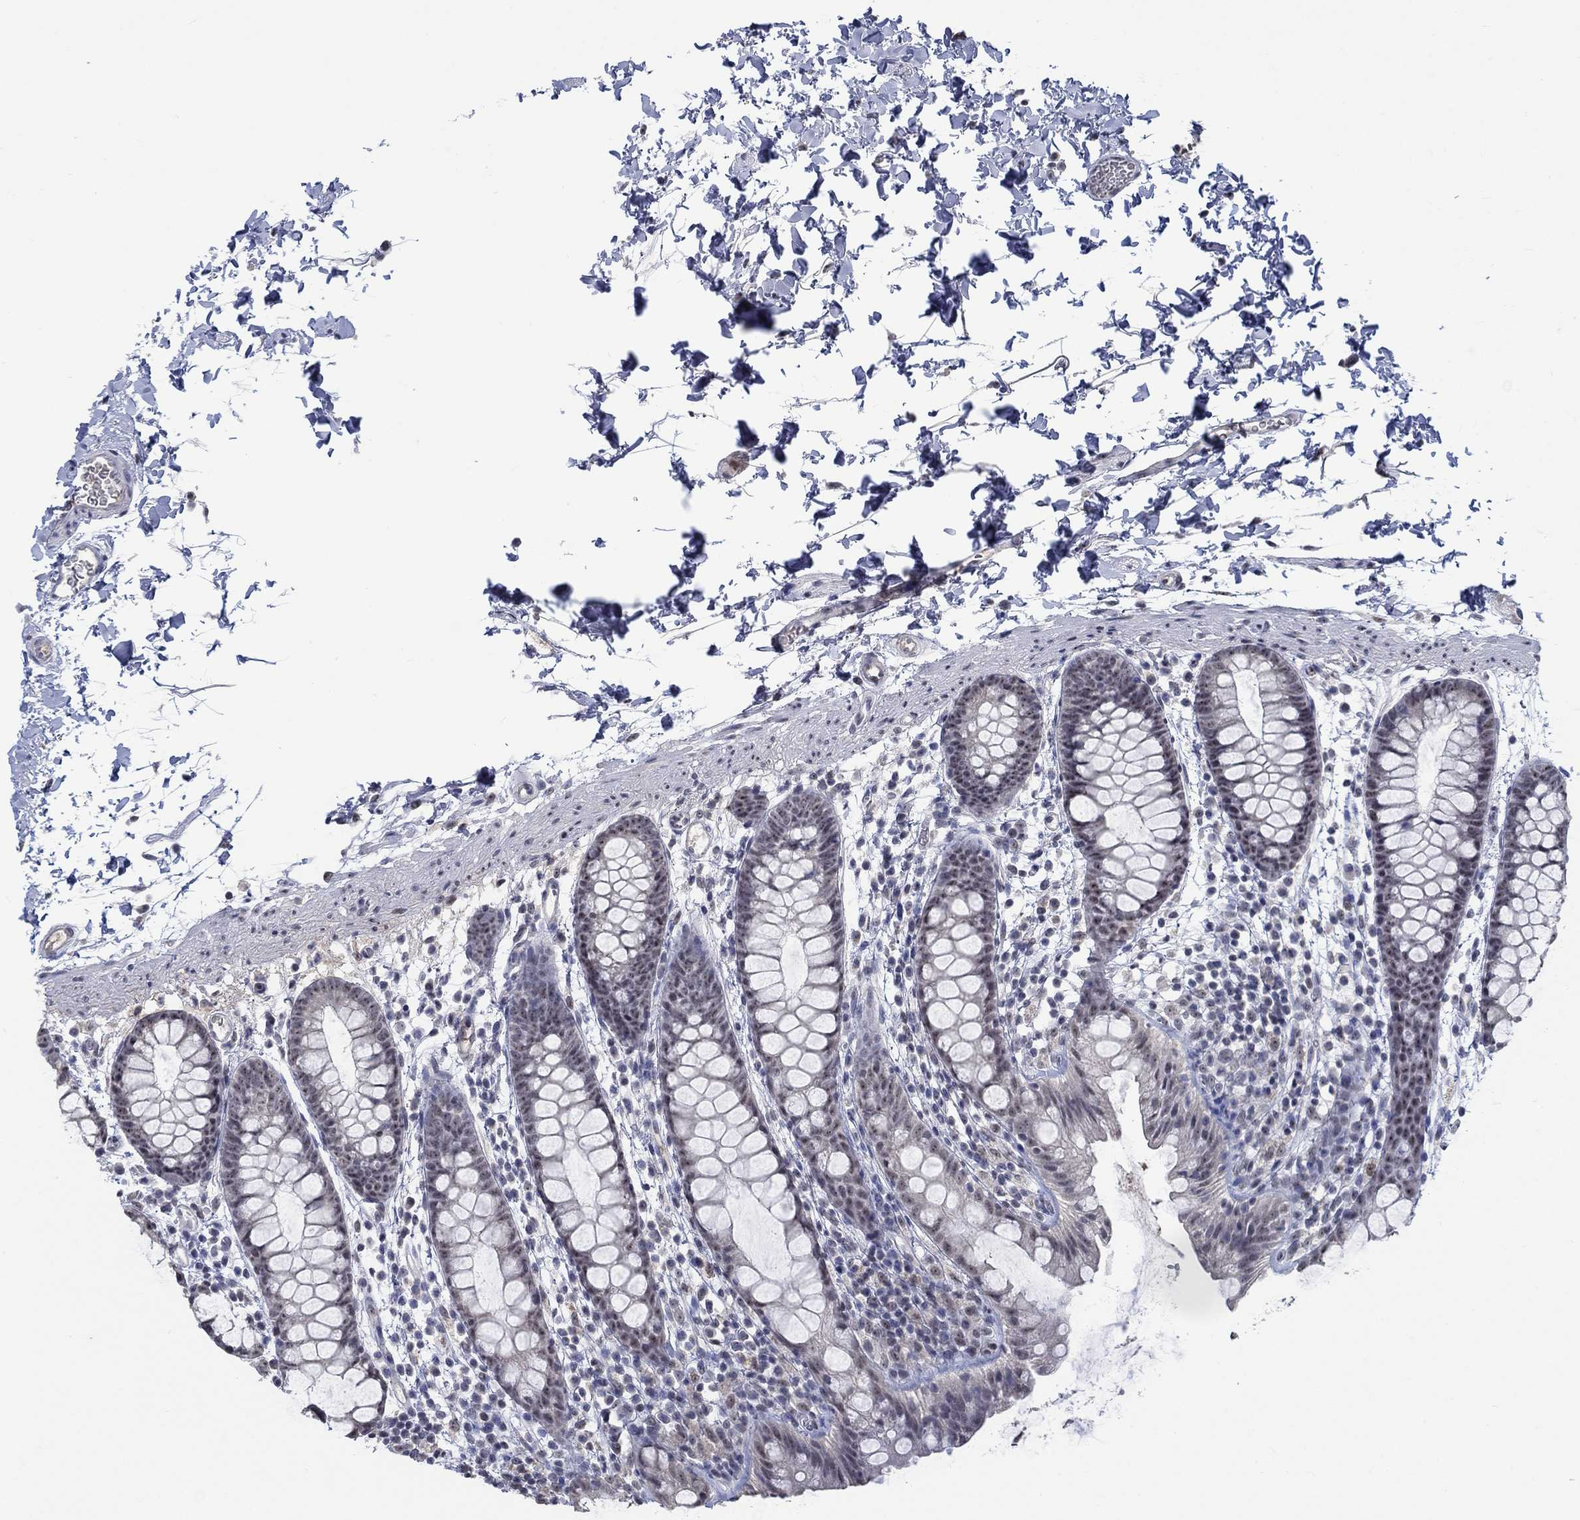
{"staining": {"intensity": "negative", "quantity": "none", "location": "none"}, "tissue": "rectum", "cell_type": "Glandular cells", "image_type": "normal", "snomed": [{"axis": "morphology", "description": "Normal tissue, NOS"}, {"axis": "topography", "description": "Rectum"}], "caption": "The micrograph shows no staining of glandular cells in normal rectum.", "gene": "HTN1", "patient": {"sex": "male", "age": 57}}